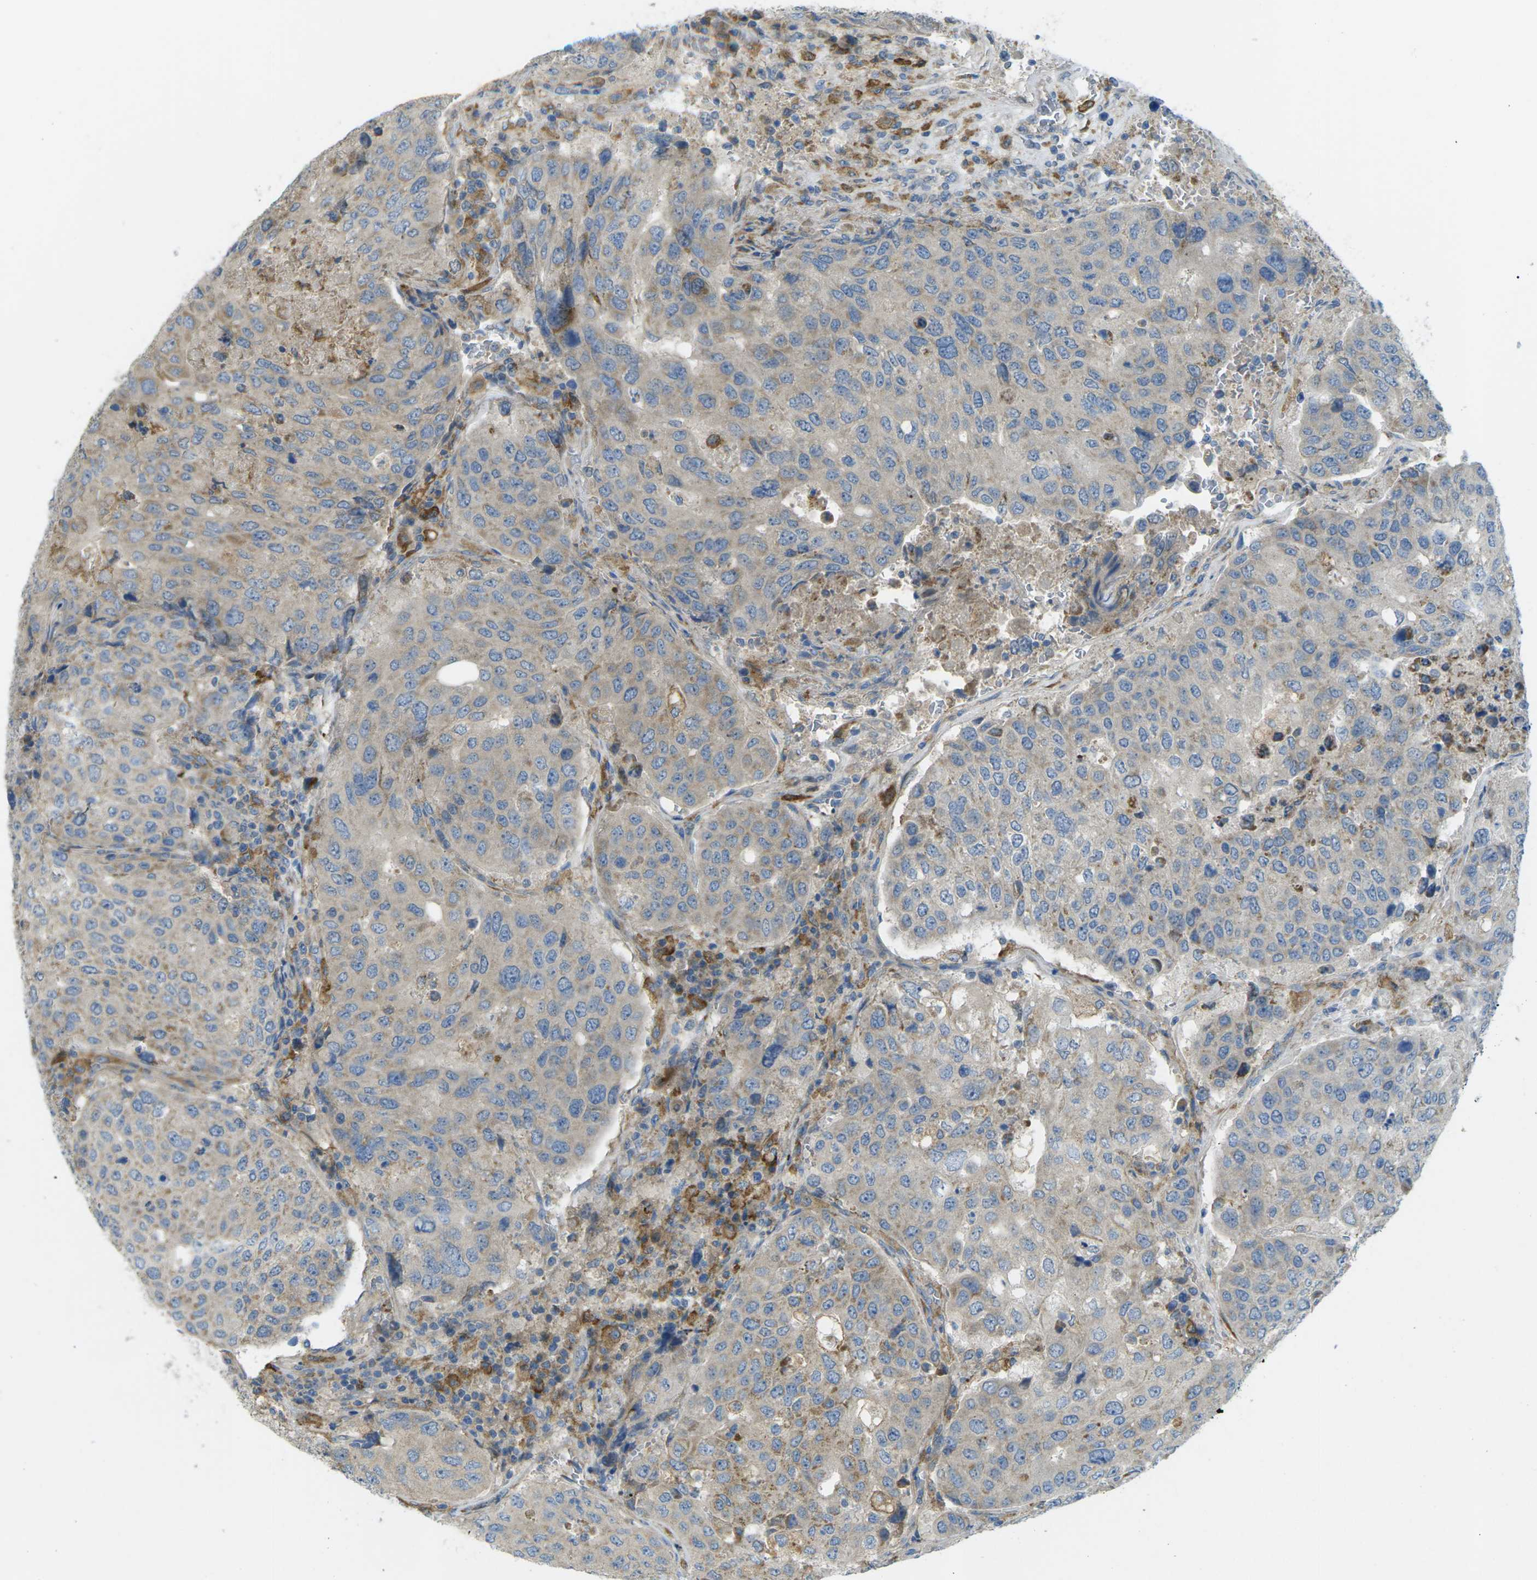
{"staining": {"intensity": "weak", "quantity": "25%-75%", "location": "cytoplasmic/membranous"}, "tissue": "urothelial cancer", "cell_type": "Tumor cells", "image_type": "cancer", "snomed": [{"axis": "morphology", "description": "Urothelial carcinoma, High grade"}, {"axis": "topography", "description": "Lymph node"}, {"axis": "topography", "description": "Urinary bladder"}], "caption": "High-power microscopy captured an immunohistochemistry photomicrograph of urothelial carcinoma (high-grade), revealing weak cytoplasmic/membranous positivity in approximately 25%-75% of tumor cells. (IHC, brightfield microscopy, high magnification).", "gene": "MYLK4", "patient": {"sex": "male", "age": 51}}